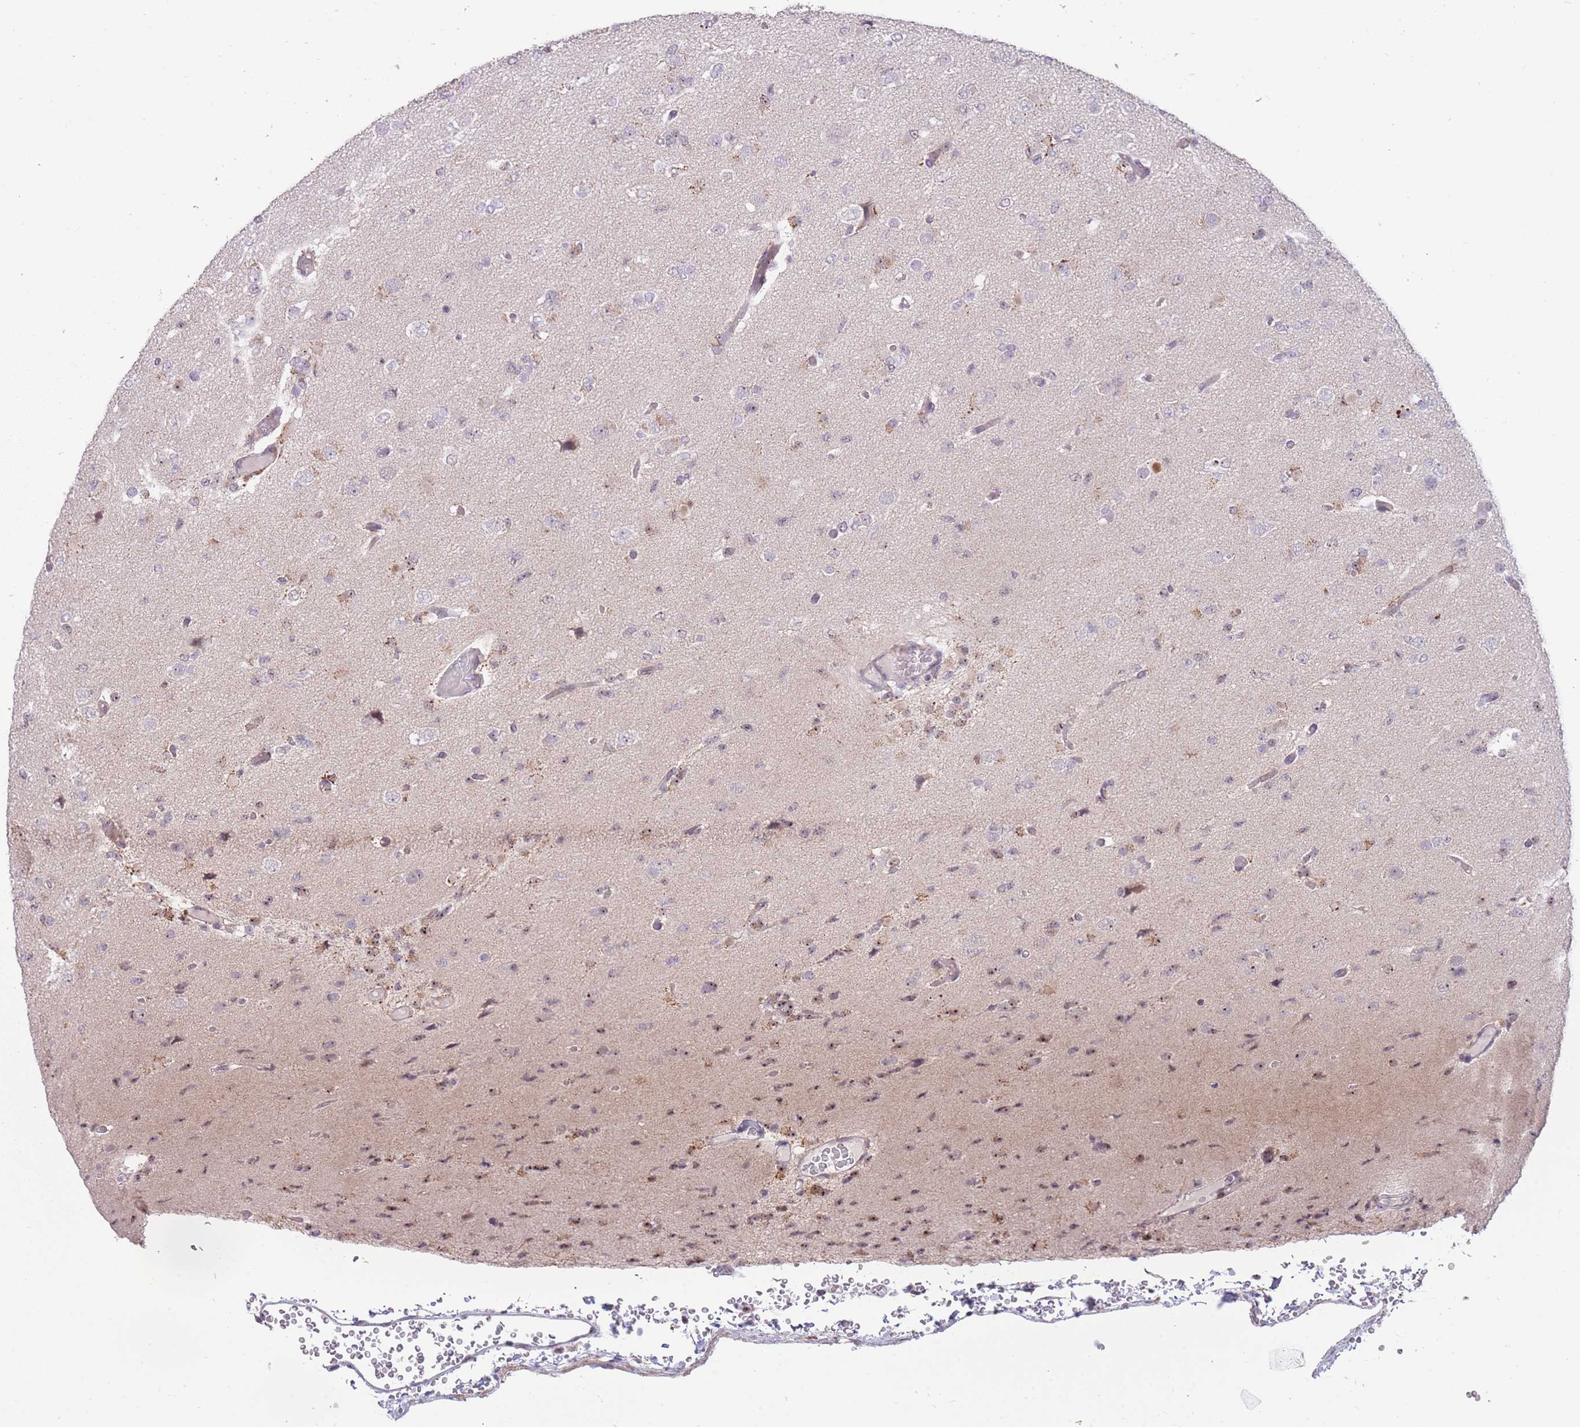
{"staining": {"intensity": "negative", "quantity": "none", "location": "none"}, "tissue": "glioma", "cell_type": "Tumor cells", "image_type": "cancer", "snomed": [{"axis": "morphology", "description": "Glioma, malignant, Low grade"}, {"axis": "topography", "description": "Brain"}], "caption": "DAB immunohistochemical staining of malignant glioma (low-grade) shows no significant staining in tumor cells.", "gene": "MCIDAS", "patient": {"sex": "female", "age": 22}}